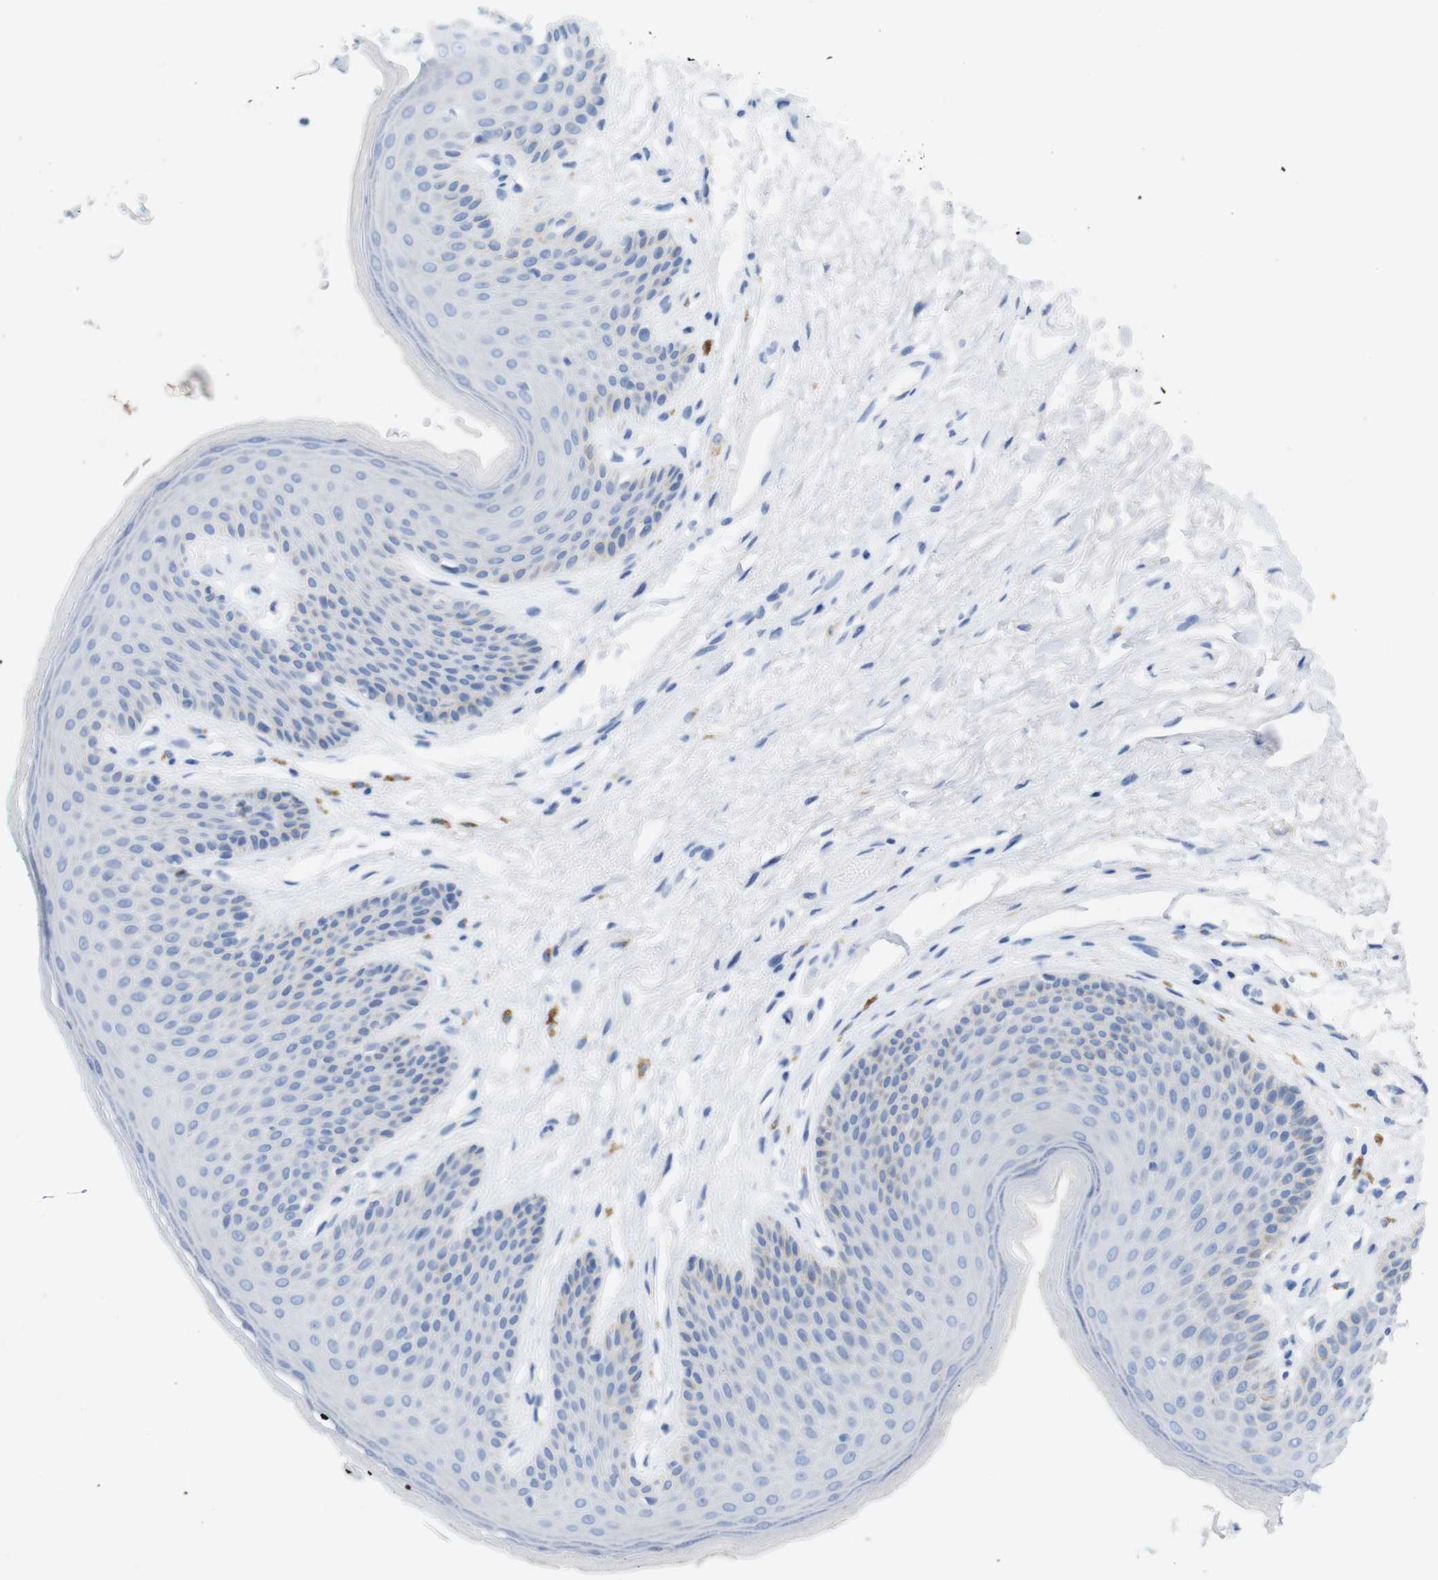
{"staining": {"intensity": "negative", "quantity": "none", "location": "none"}, "tissue": "skin", "cell_type": "Epidermal cells", "image_type": "normal", "snomed": [{"axis": "morphology", "description": "Normal tissue, NOS"}, {"axis": "topography", "description": "Anal"}], "caption": "The IHC photomicrograph has no significant expression in epidermal cells of skin.", "gene": "LAG3", "patient": {"sex": "male", "age": 74}}